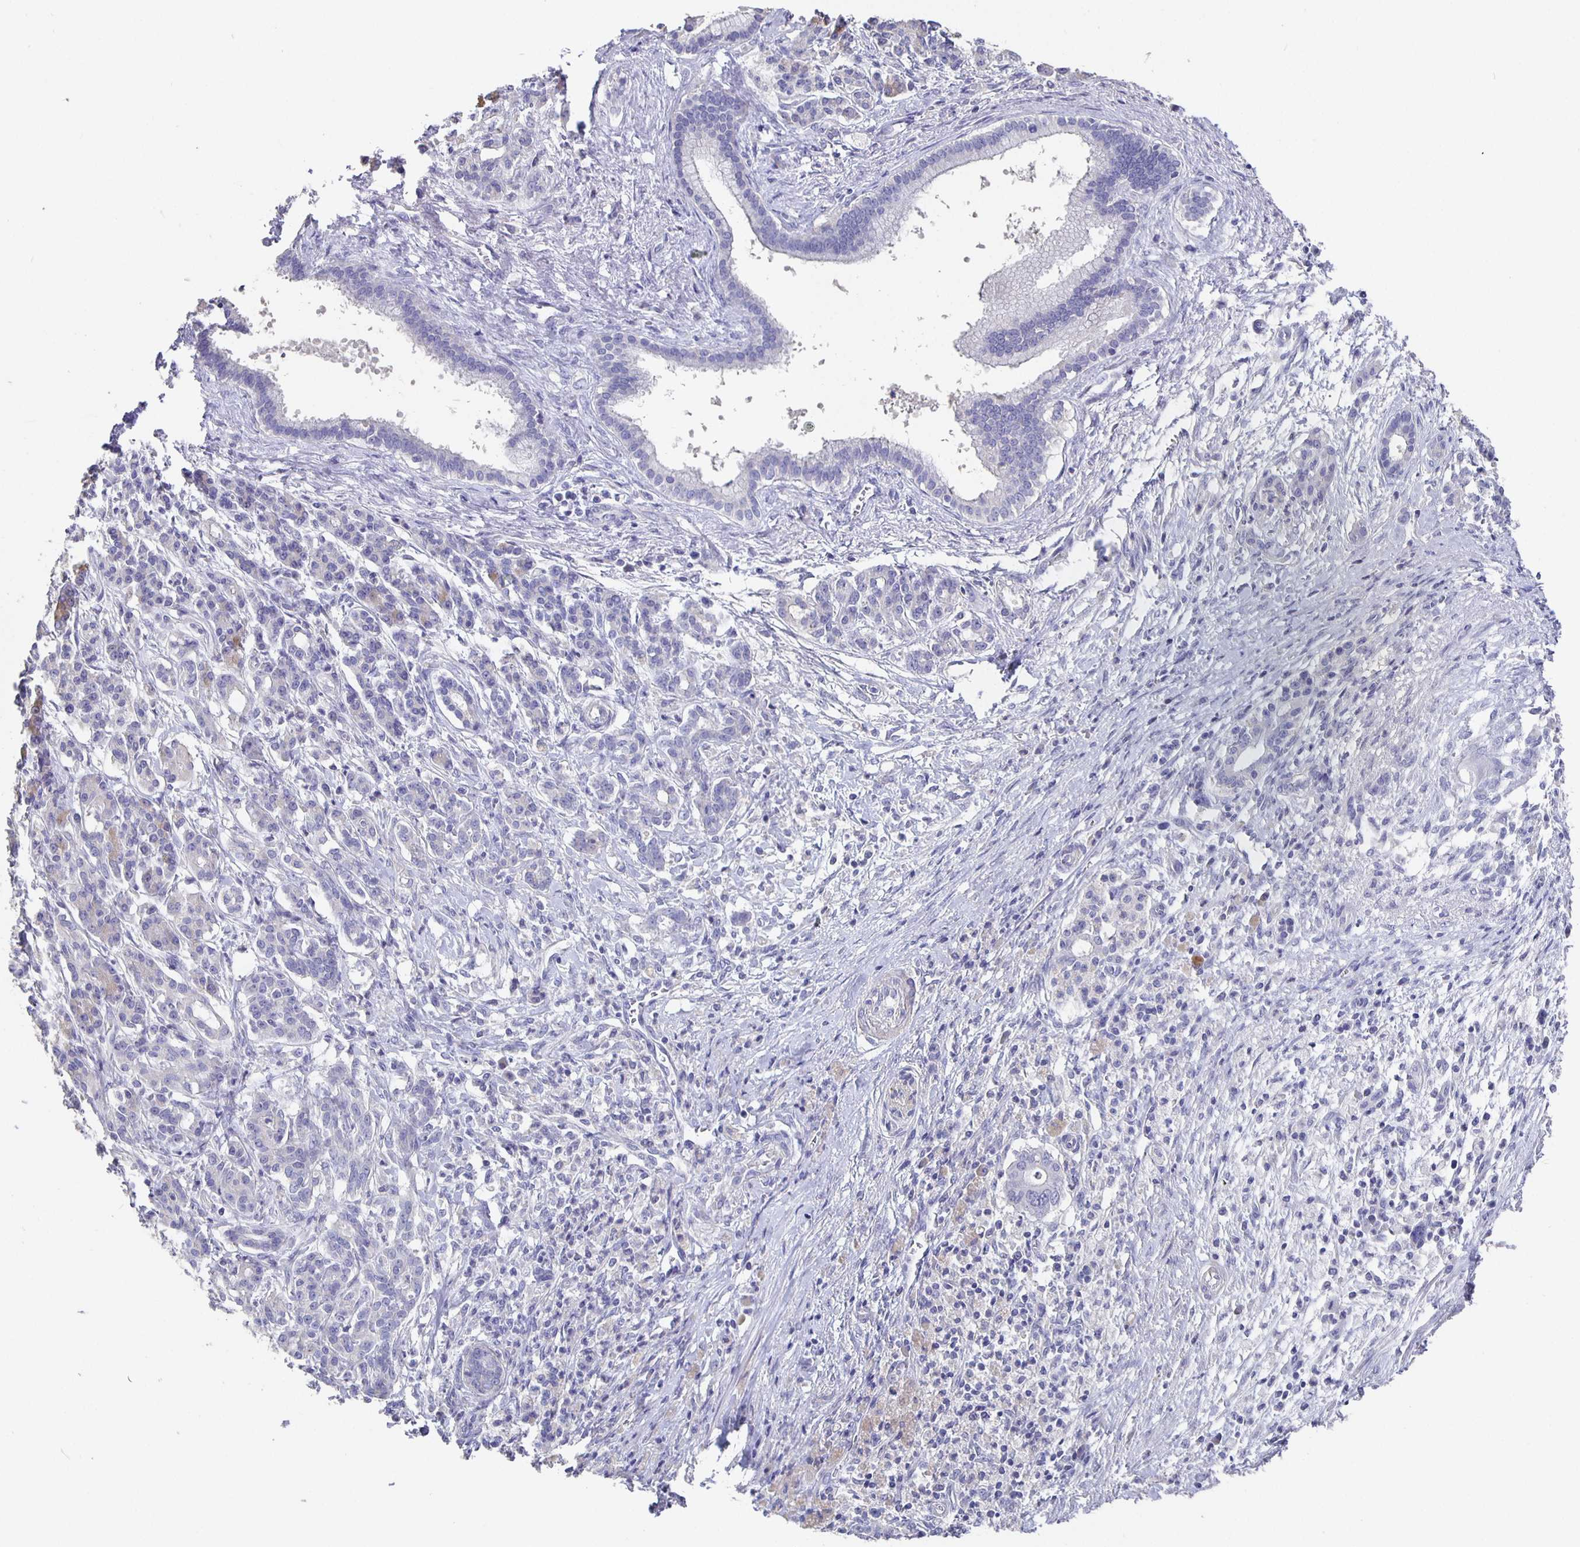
{"staining": {"intensity": "negative", "quantity": "none", "location": "none"}, "tissue": "pancreatic cancer", "cell_type": "Tumor cells", "image_type": "cancer", "snomed": [{"axis": "morphology", "description": "Adenocarcinoma, NOS"}, {"axis": "topography", "description": "Pancreas"}], "caption": "Image shows no protein staining in tumor cells of adenocarcinoma (pancreatic) tissue. Nuclei are stained in blue.", "gene": "CFAP74", "patient": {"sex": "male", "age": 68}}